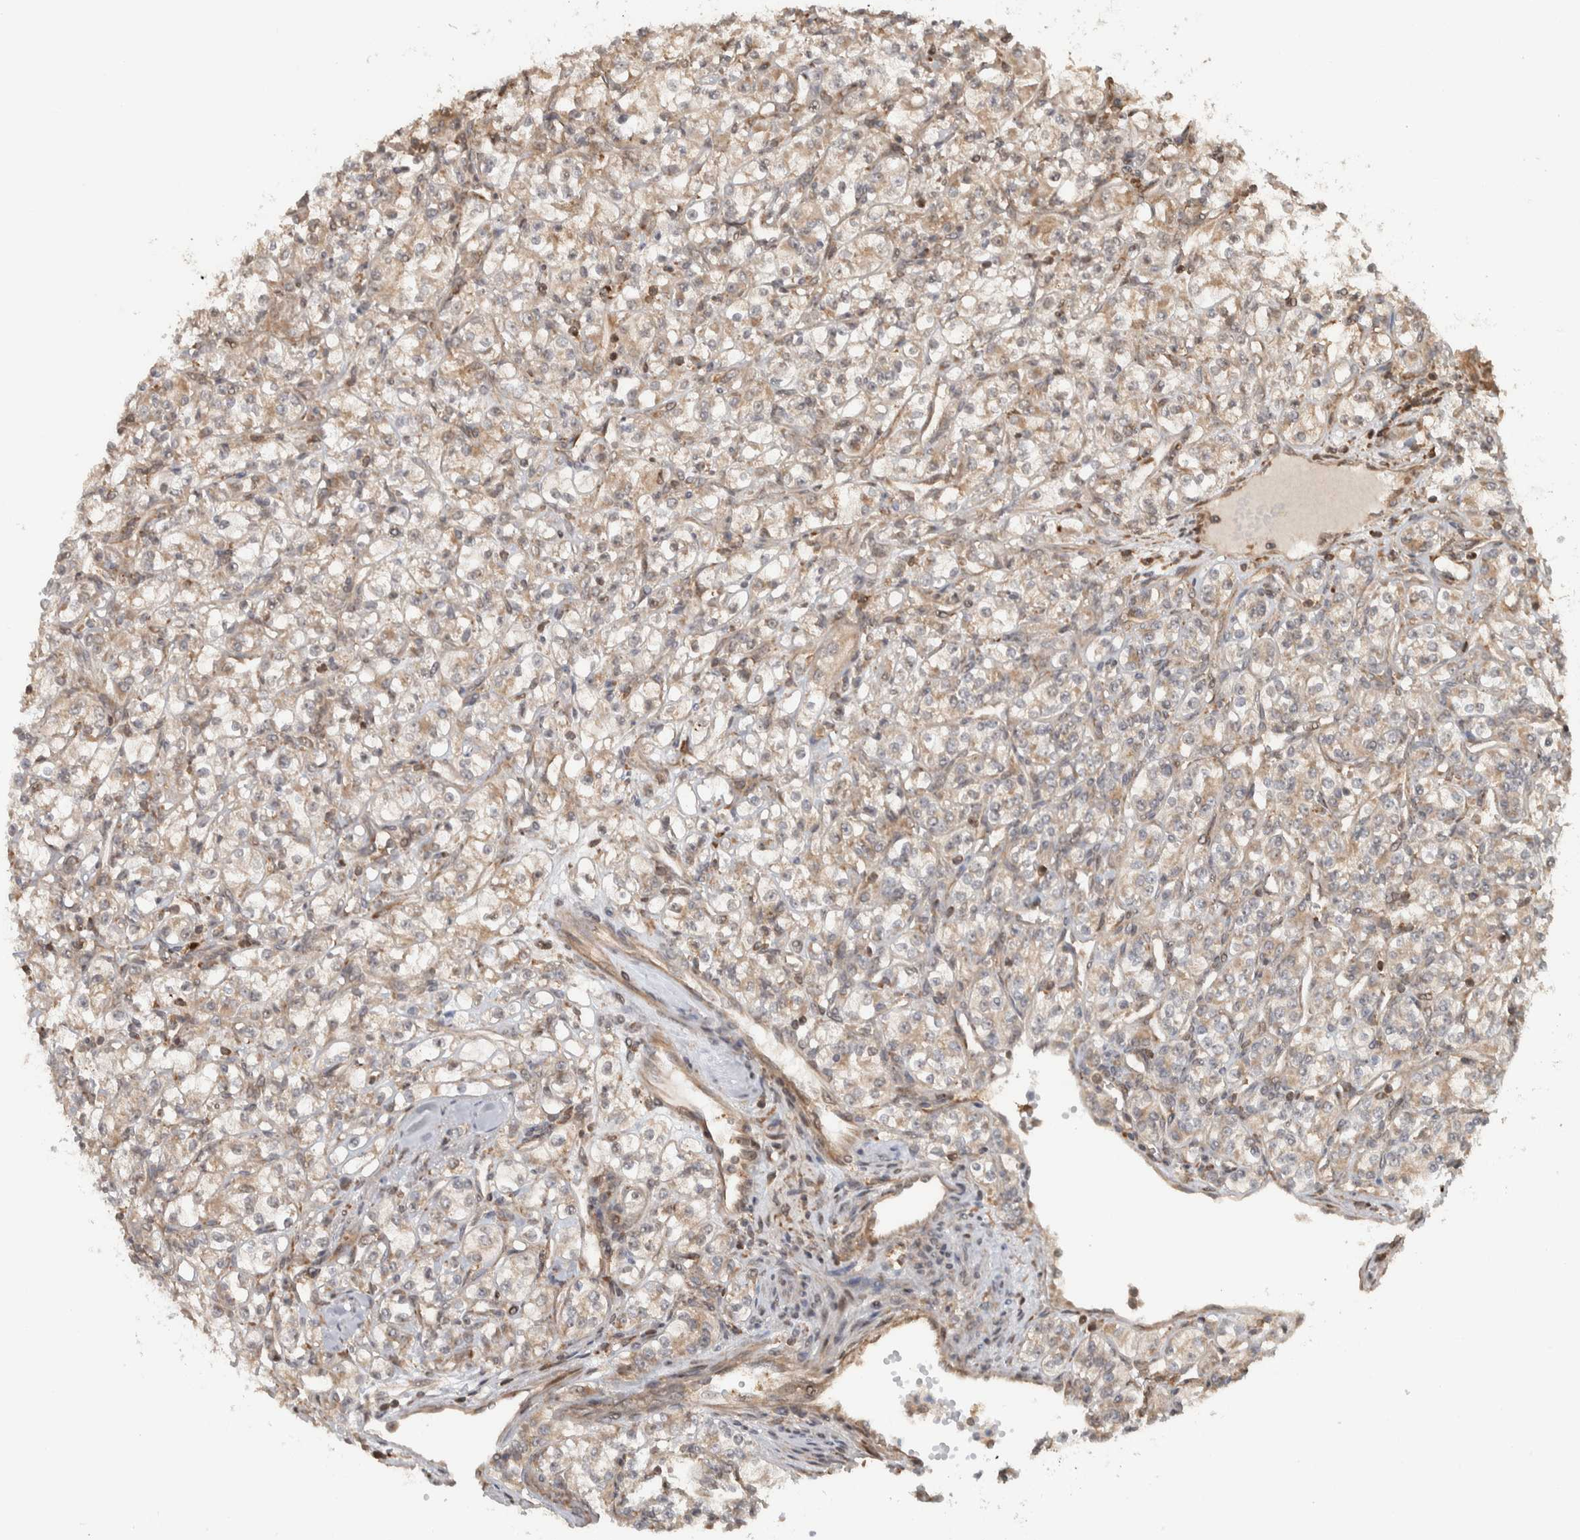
{"staining": {"intensity": "weak", "quantity": ">75%", "location": "cytoplasmic/membranous"}, "tissue": "renal cancer", "cell_type": "Tumor cells", "image_type": "cancer", "snomed": [{"axis": "morphology", "description": "Adenocarcinoma, NOS"}, {"axis": "topography", "description": "Kidney"}], "caption": "Protein expression analysis of human renal cancer (adenocarcinoma) reveals weak cytoplasmic/membranous staining in approximately >75% of tumor cells.", "gene": "CNTROB", "patient": {"sex": "male", "age": 77}}